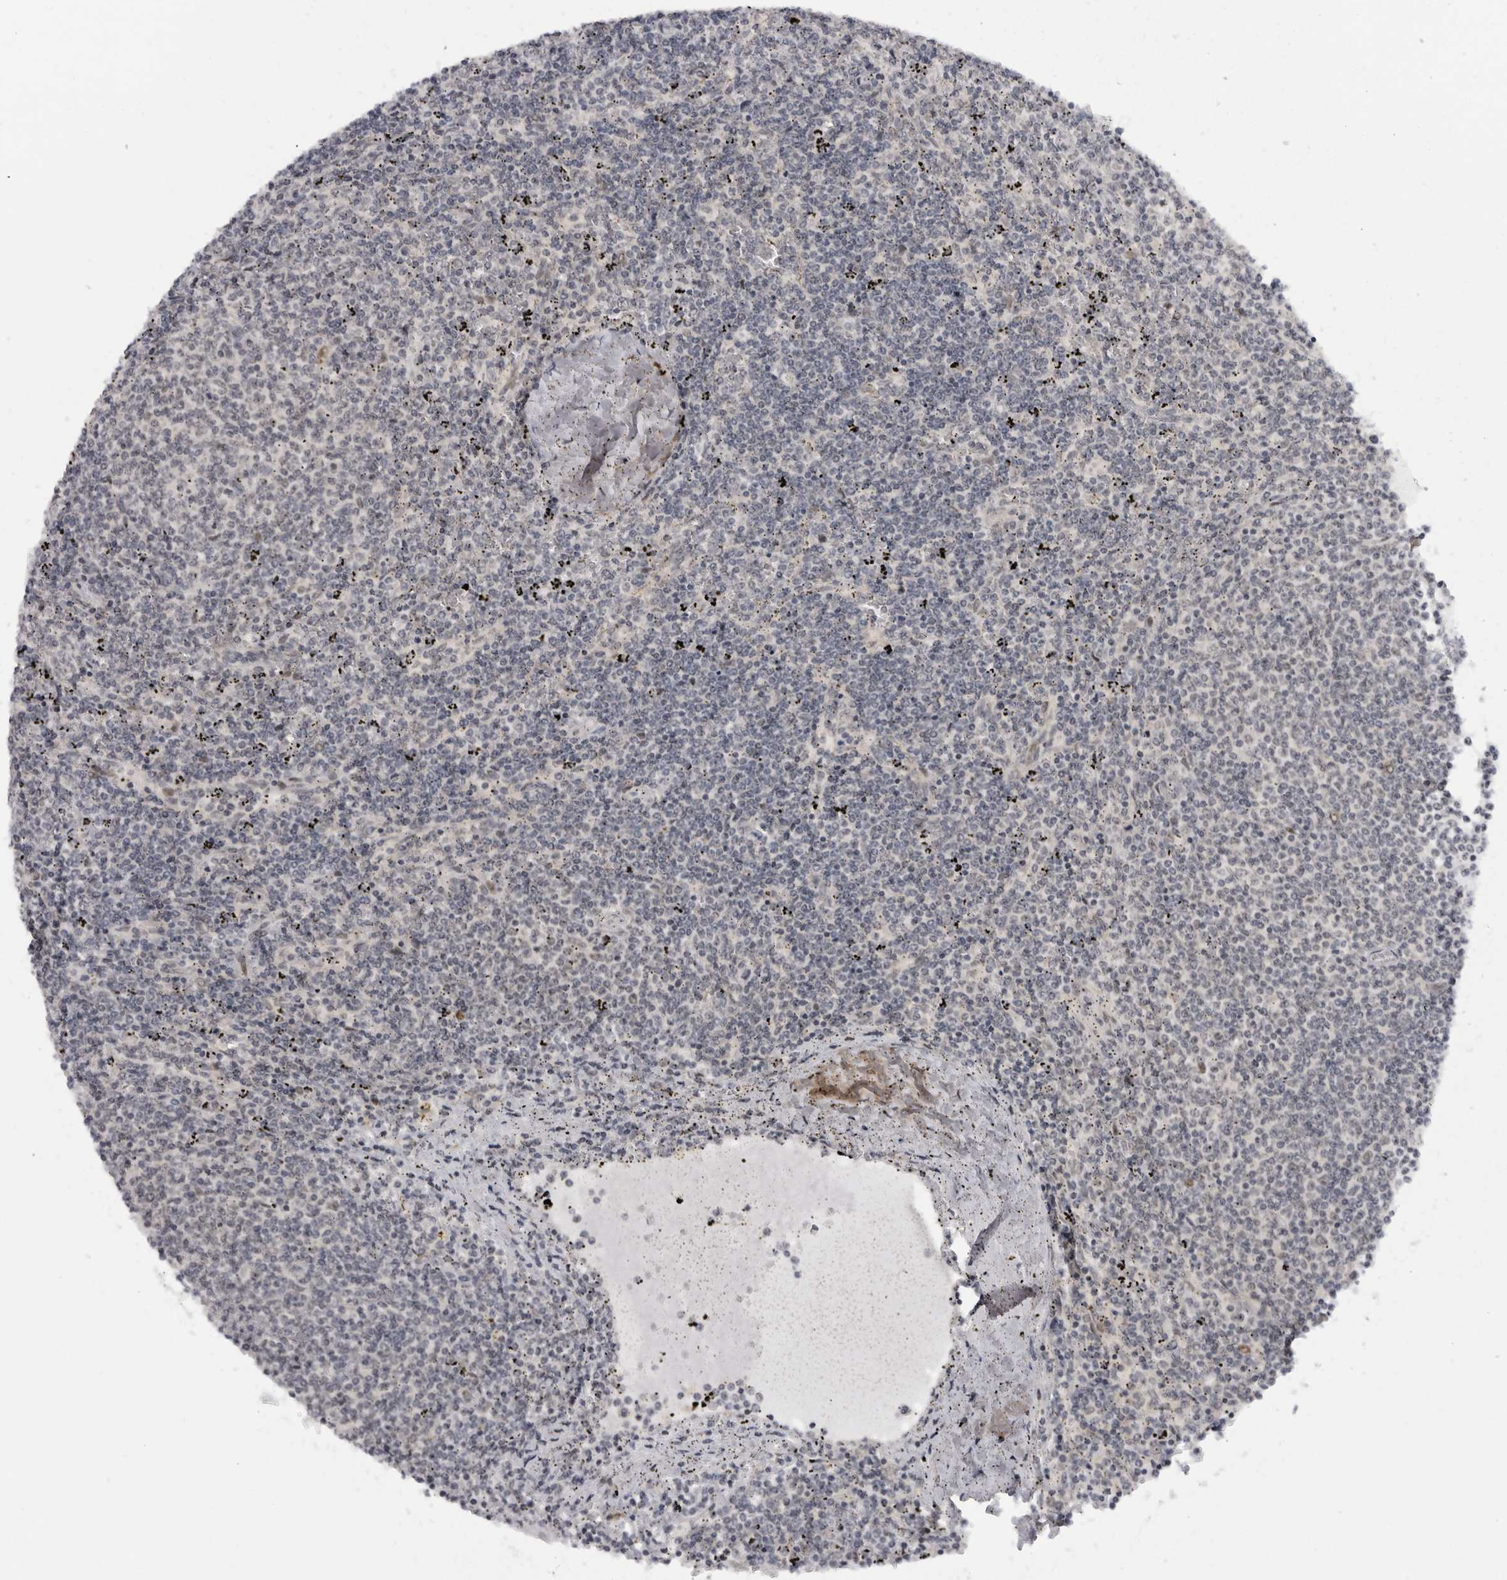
{"staining": {"intensity": "negative", "quantity": "none", "location": "none"}, "tissue": "lymphoma", "cell_type": "Tumor cells", "image_type": "cancer", "snomed": [{"axis": "morphology", "description": "Malignant lymphoma, non-Hodgkin's type, Low grade"}, {"axis": "topography", "description": "Spleen"}], "caption": "High magnification brightfield microscopy of low-grade malignant lymphoma, non-Hodgkin's type stained with DAB (brown) and counterstained with hematoxylin (blue): tumor cells show no significant expression. Nuclei are stained in blue.", "gene": "ALPK2", "patient": {"sex": "female", "age": 50}}